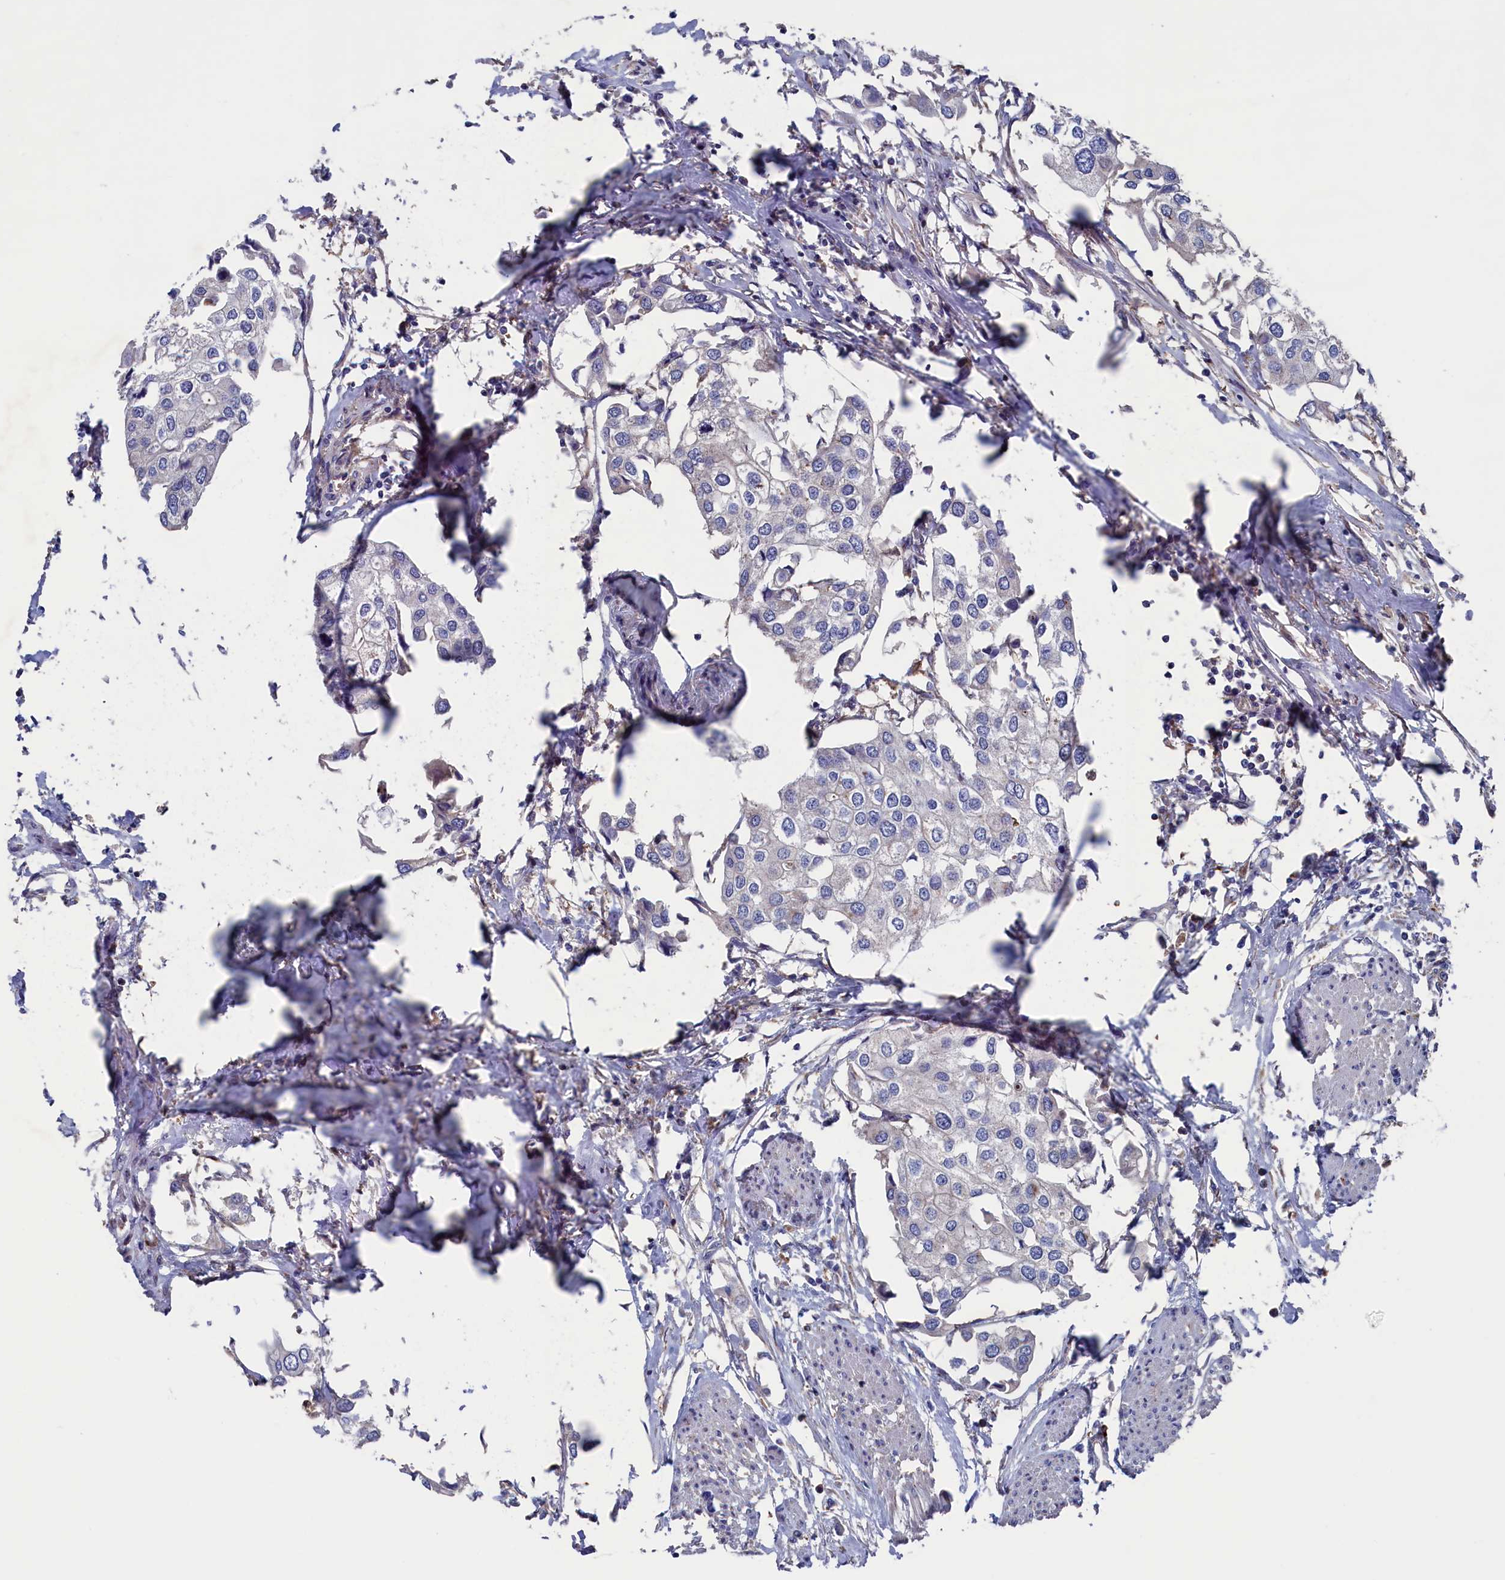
{"staining": {"intensity": "negative", "quantity": "none", "location": "none"}, "tissue": "urothelial cancer", "cell_type": "Tumor cells", "image_type": "cancer", "snomed": [{"axis": "morphology", "description": "Urothelial carcinoma, High grade"}, {"axis": "topography", "description": "Urinary bladder"}], "caption": "This is an immunohistochemistry (IHC) histopathology image of human high-grade urothelial carcinoma. There is no expression in tumor cells.", "gene": "SPATA13", "patient": {"sex": "male", "age": 64}}